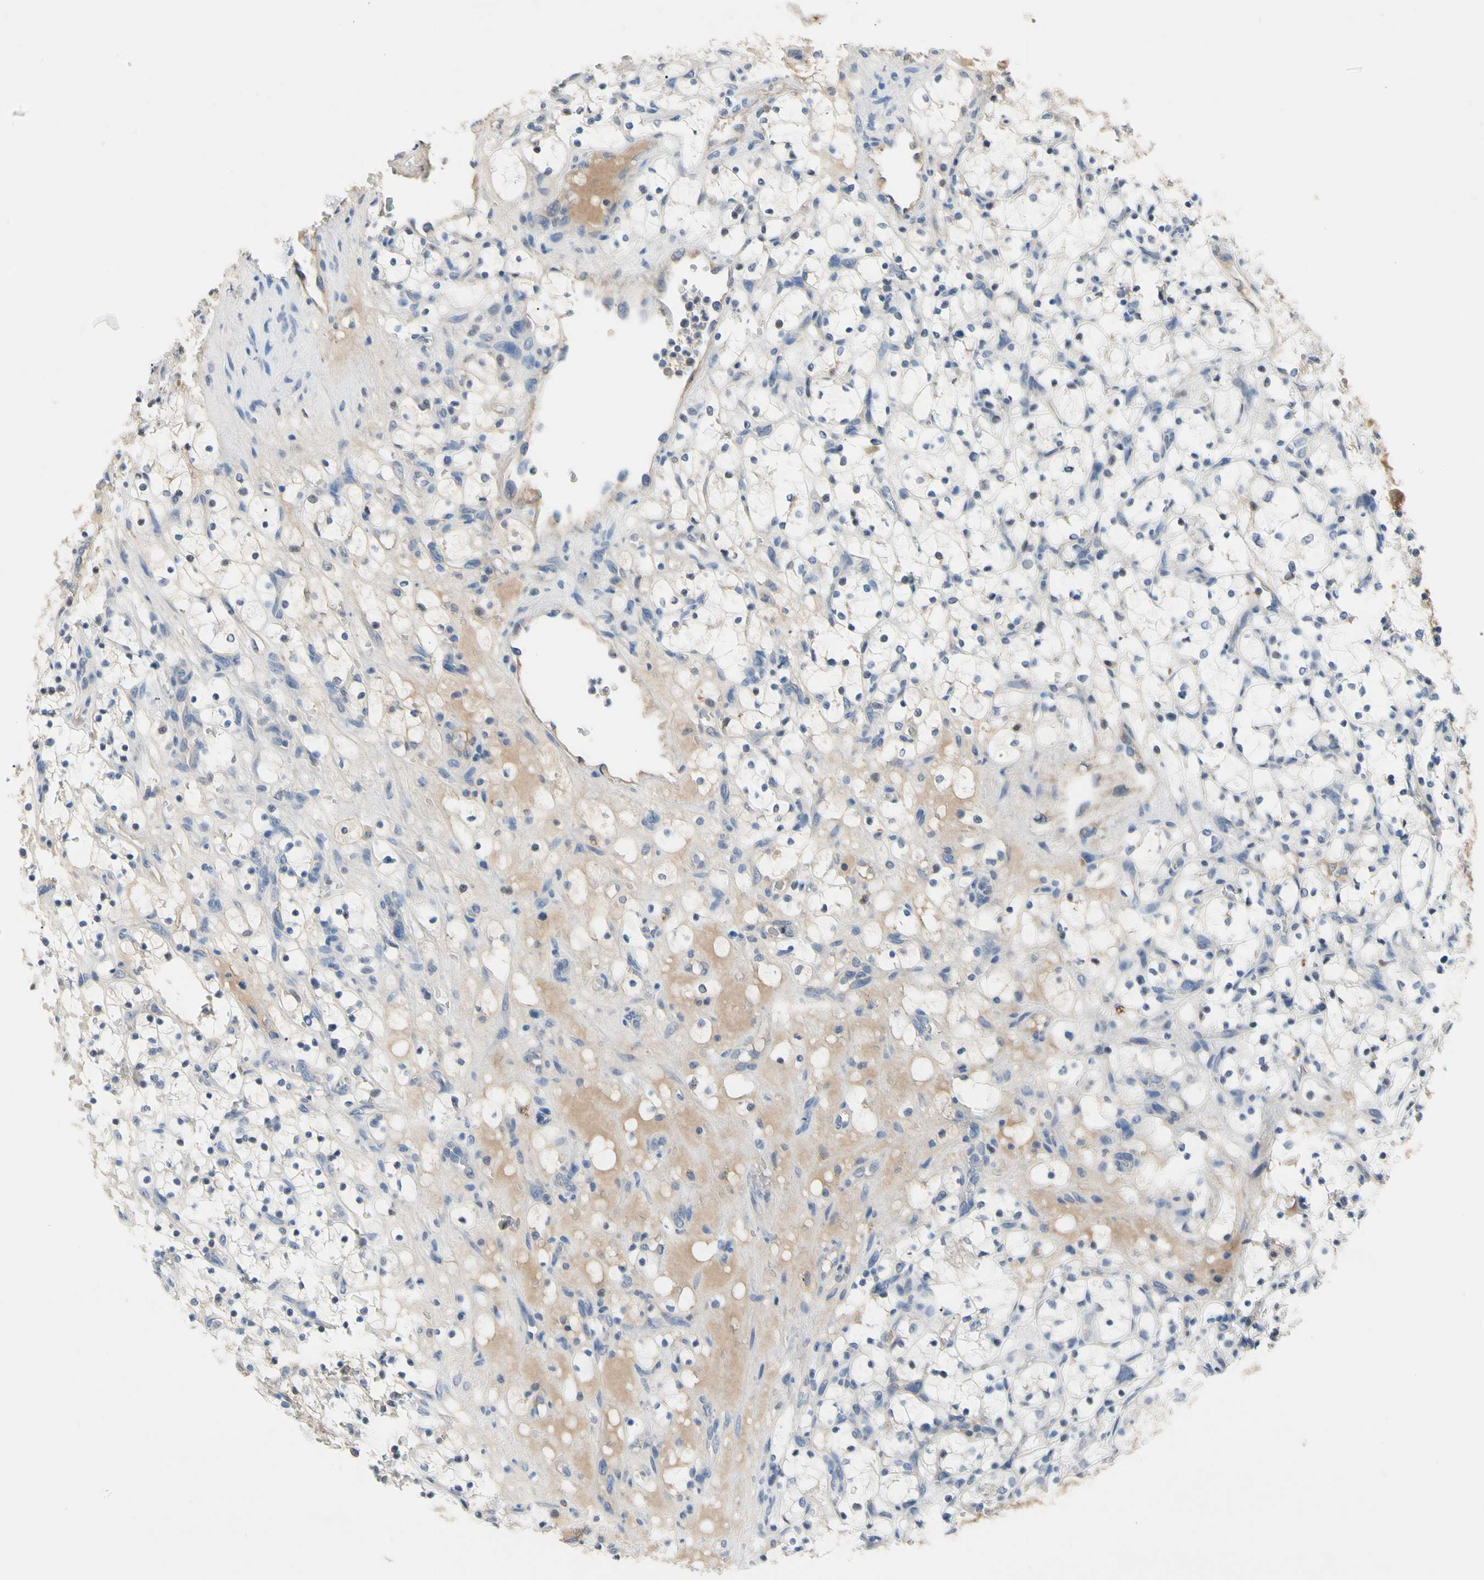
{"staining": {"intensity": "negative", "quantity": "none", "location": "none"}, "tissue": "renal cancer", "cell_type": "Tumor cells", "image_type": "cancer", "snomed": [{"axis": "morphology", "description": "Adenocarcinoma, NOS"}, {"axis": "topography", "description": "Kidney"}], "caption": "A photomicrograph of adenocarcinoma (renal) stained for a protein exhibits no brown staining in tumor cells. (DAB IHC with hematoxylin counter stain).", "gene": "ECRG4", "patient": {"sex": "female", "age": 69}}